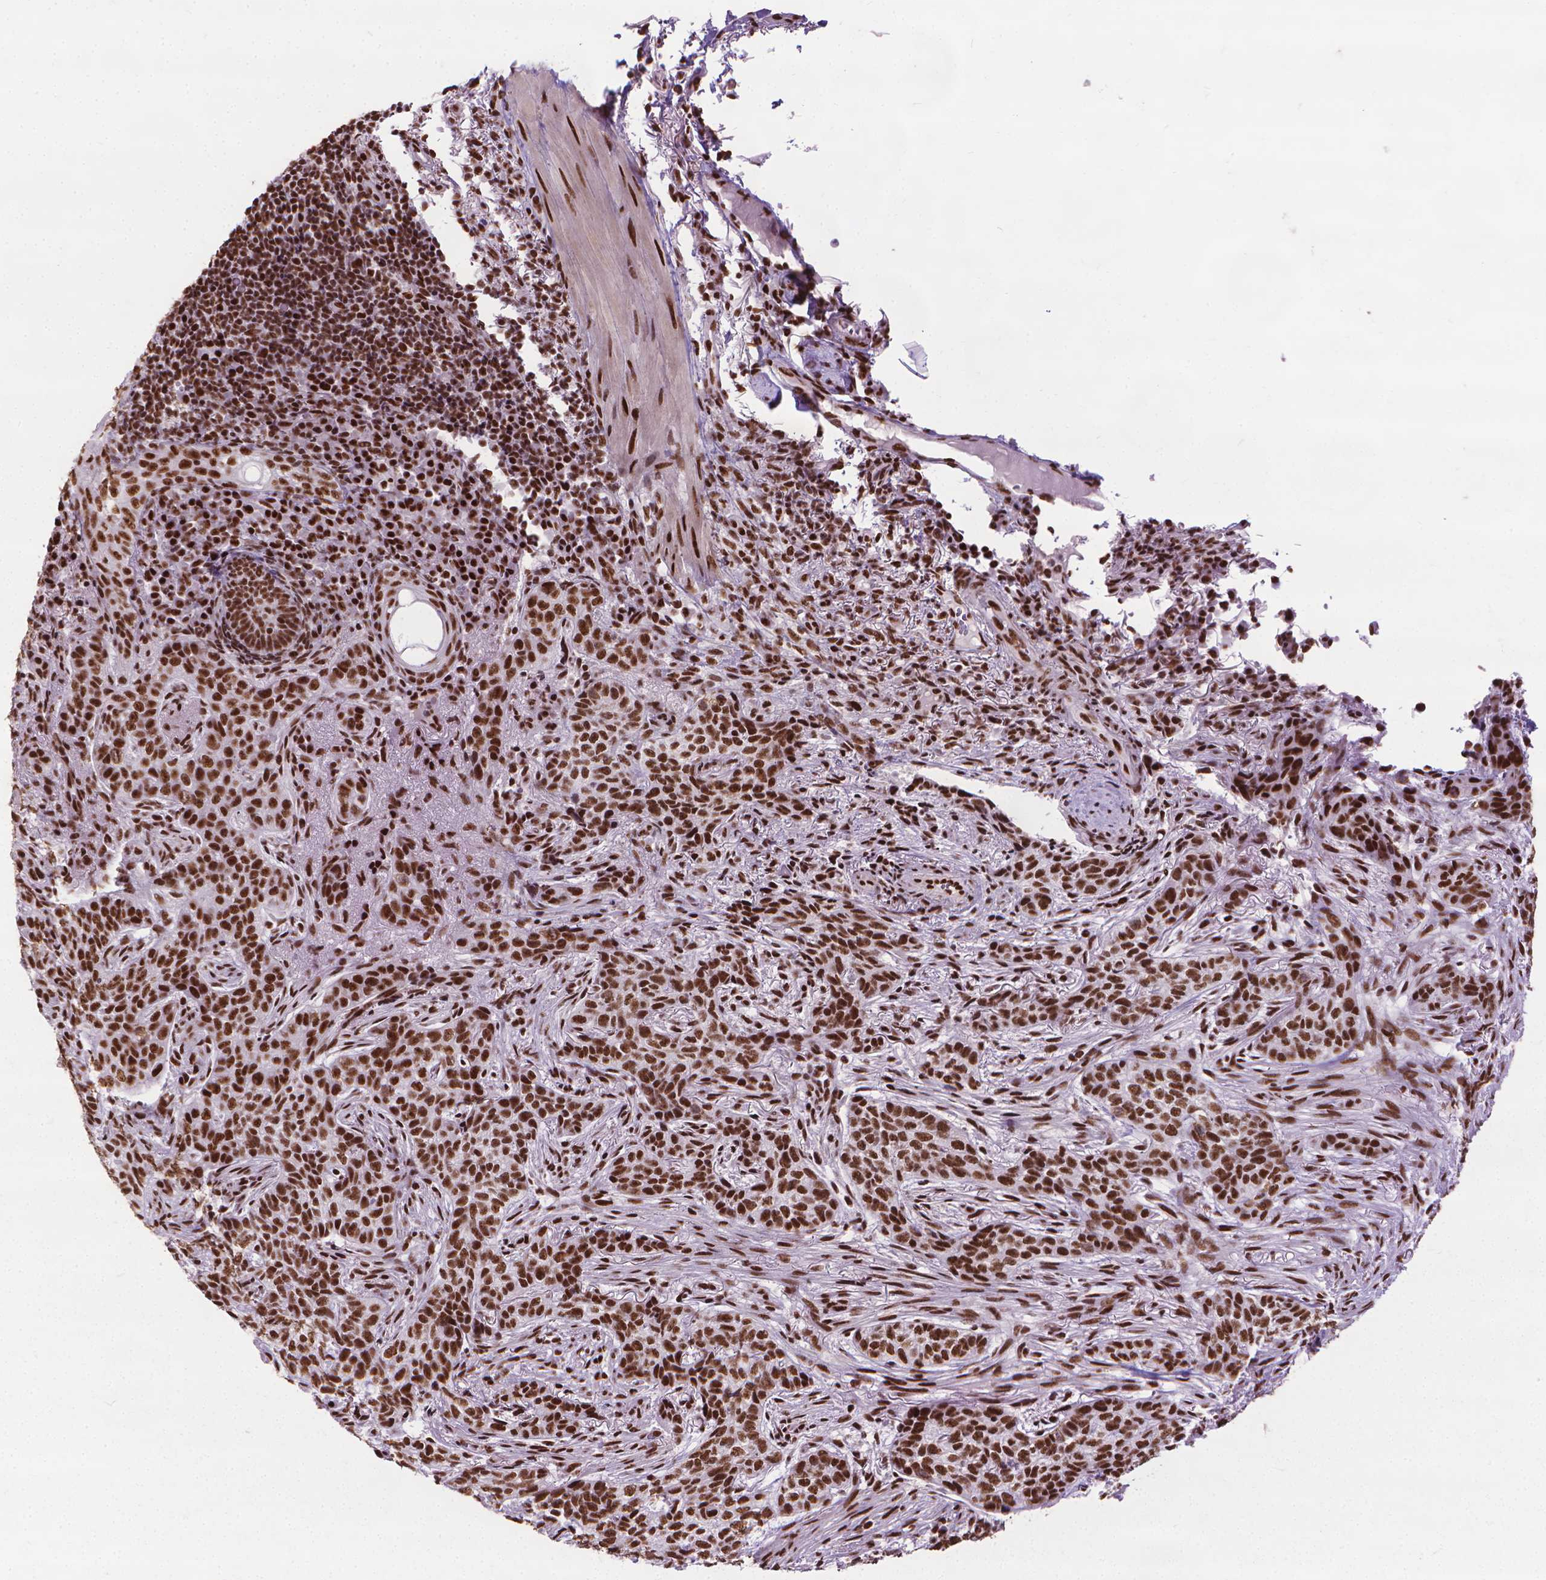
{"staining": {"intensity": "strong", "quantity": ">75%", "location": "nuclear"}, "tissue": "skin cancer", "cell_type": "Tumor cells", "image_type": "cancer", "snomed": [{"axis": "morphology", "description": "Basal cell carcinoma"}, {"axis": "topography", "description": "Skin"}], "caption": "A high amount of strong nuclear staining is seen in approximately >75% of tumor cells in skin cancer (basal cell carcinoma) tissue. (IHC, brightfield microscopy, high magnification).", "gene": "AKAP8", "patient": {"sex": "female", "age": 69}}